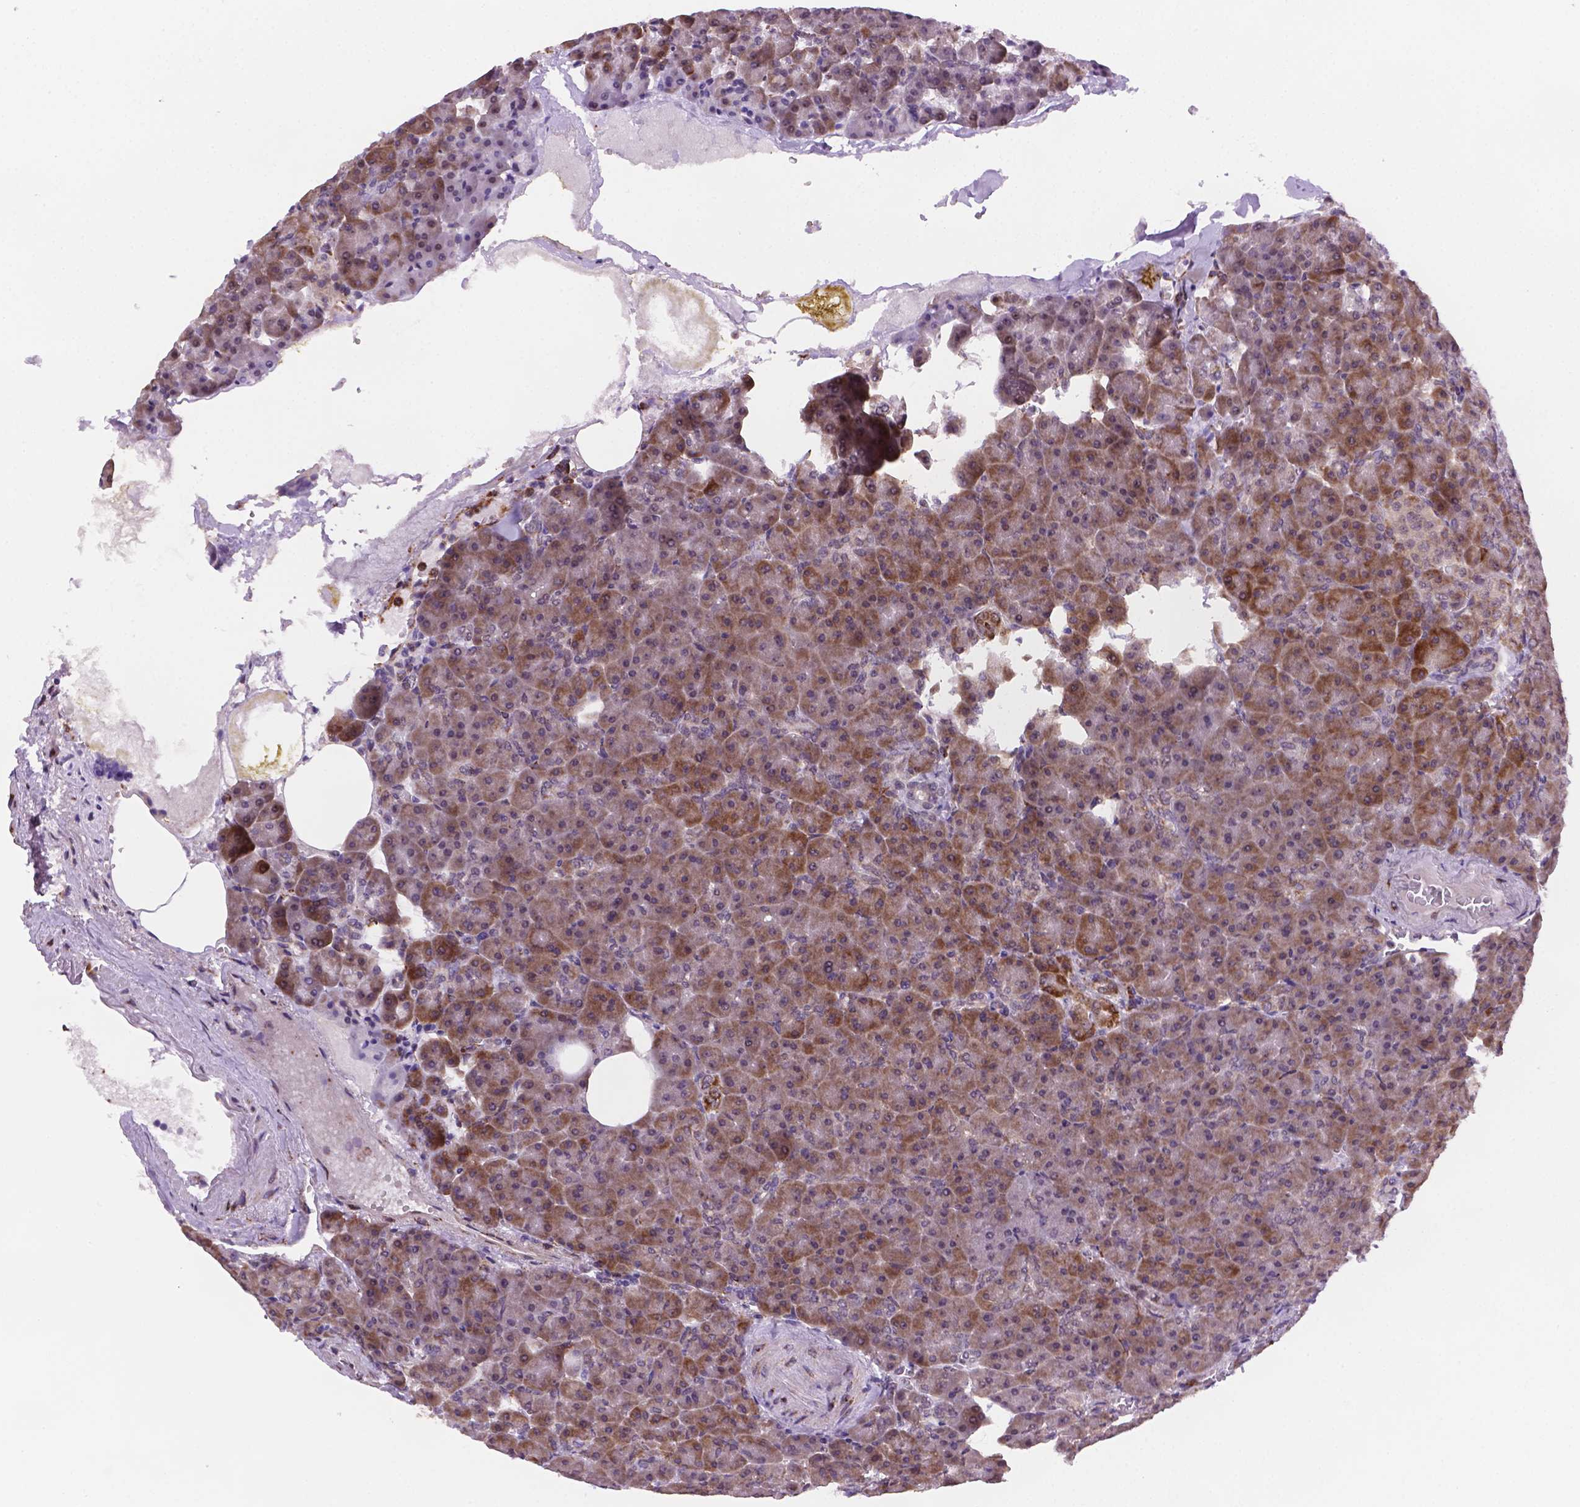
{"staining": {"intensity": "strong", "quantity": "25%-75%", "location": "cytoplasmic/membranous"}, "tissue": "pancreas", "cell_type": "Exocrine glandular cells", "image_type": "normal", "snomed": [{"axis": "morphology", "description": "Normal tissue, NOS"}, {"axis": "topography", "description": "Pancreas"}], "caption": "Protein expression analysis of unremarkable pancreas shows strong cytoplasmic/membranous staining in about 25%-75% of exocrine glandular cells. (IHC, brightfield microscopy, high magnification).", "gene": "FNIP1", "patient": {"sex": "female", "age": 74}}